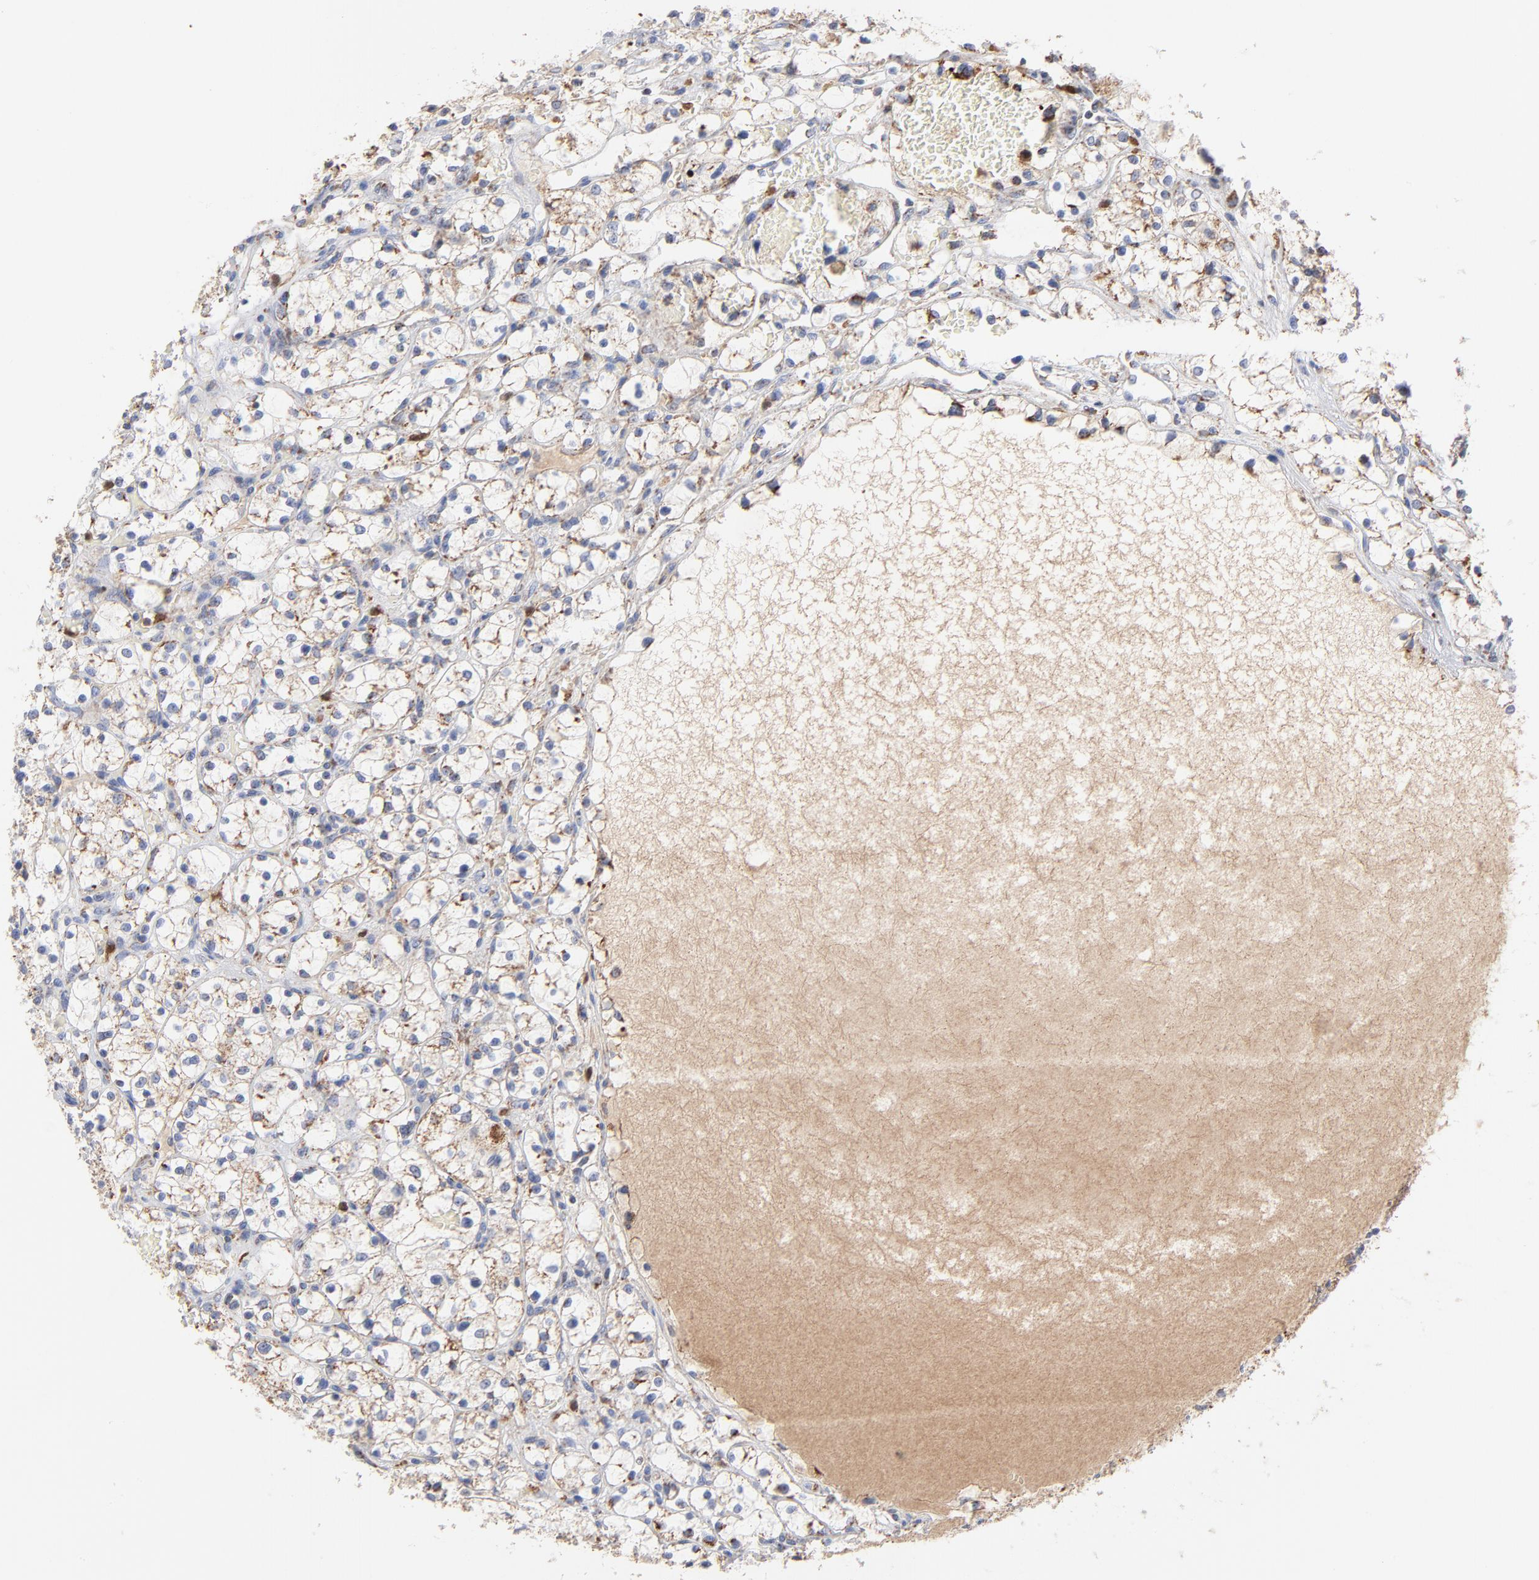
{"staining": {"intensity": "moderate", "quantity": ">75%", "location": "cytoplasmic/membranous"}, "tissue": "renal cancer", "cell_type": "Tumor cells", "image_type": "cancer", "snomed": [{"axis": "morphology", "description": "Adenocarcinoma, NOS"}, {"axis": "topography", "description": "Kidney"}], "caption": "DAB immunohistochemical staining of human renal cancer exhibits moderate cytoplasmic/membranous protein expression in approximately >75% of tumor cells. (IHC, brightfield microscopy, high magnification).", "gene": "DIABLO", "patient": {"sex": "female", "age": 60}}